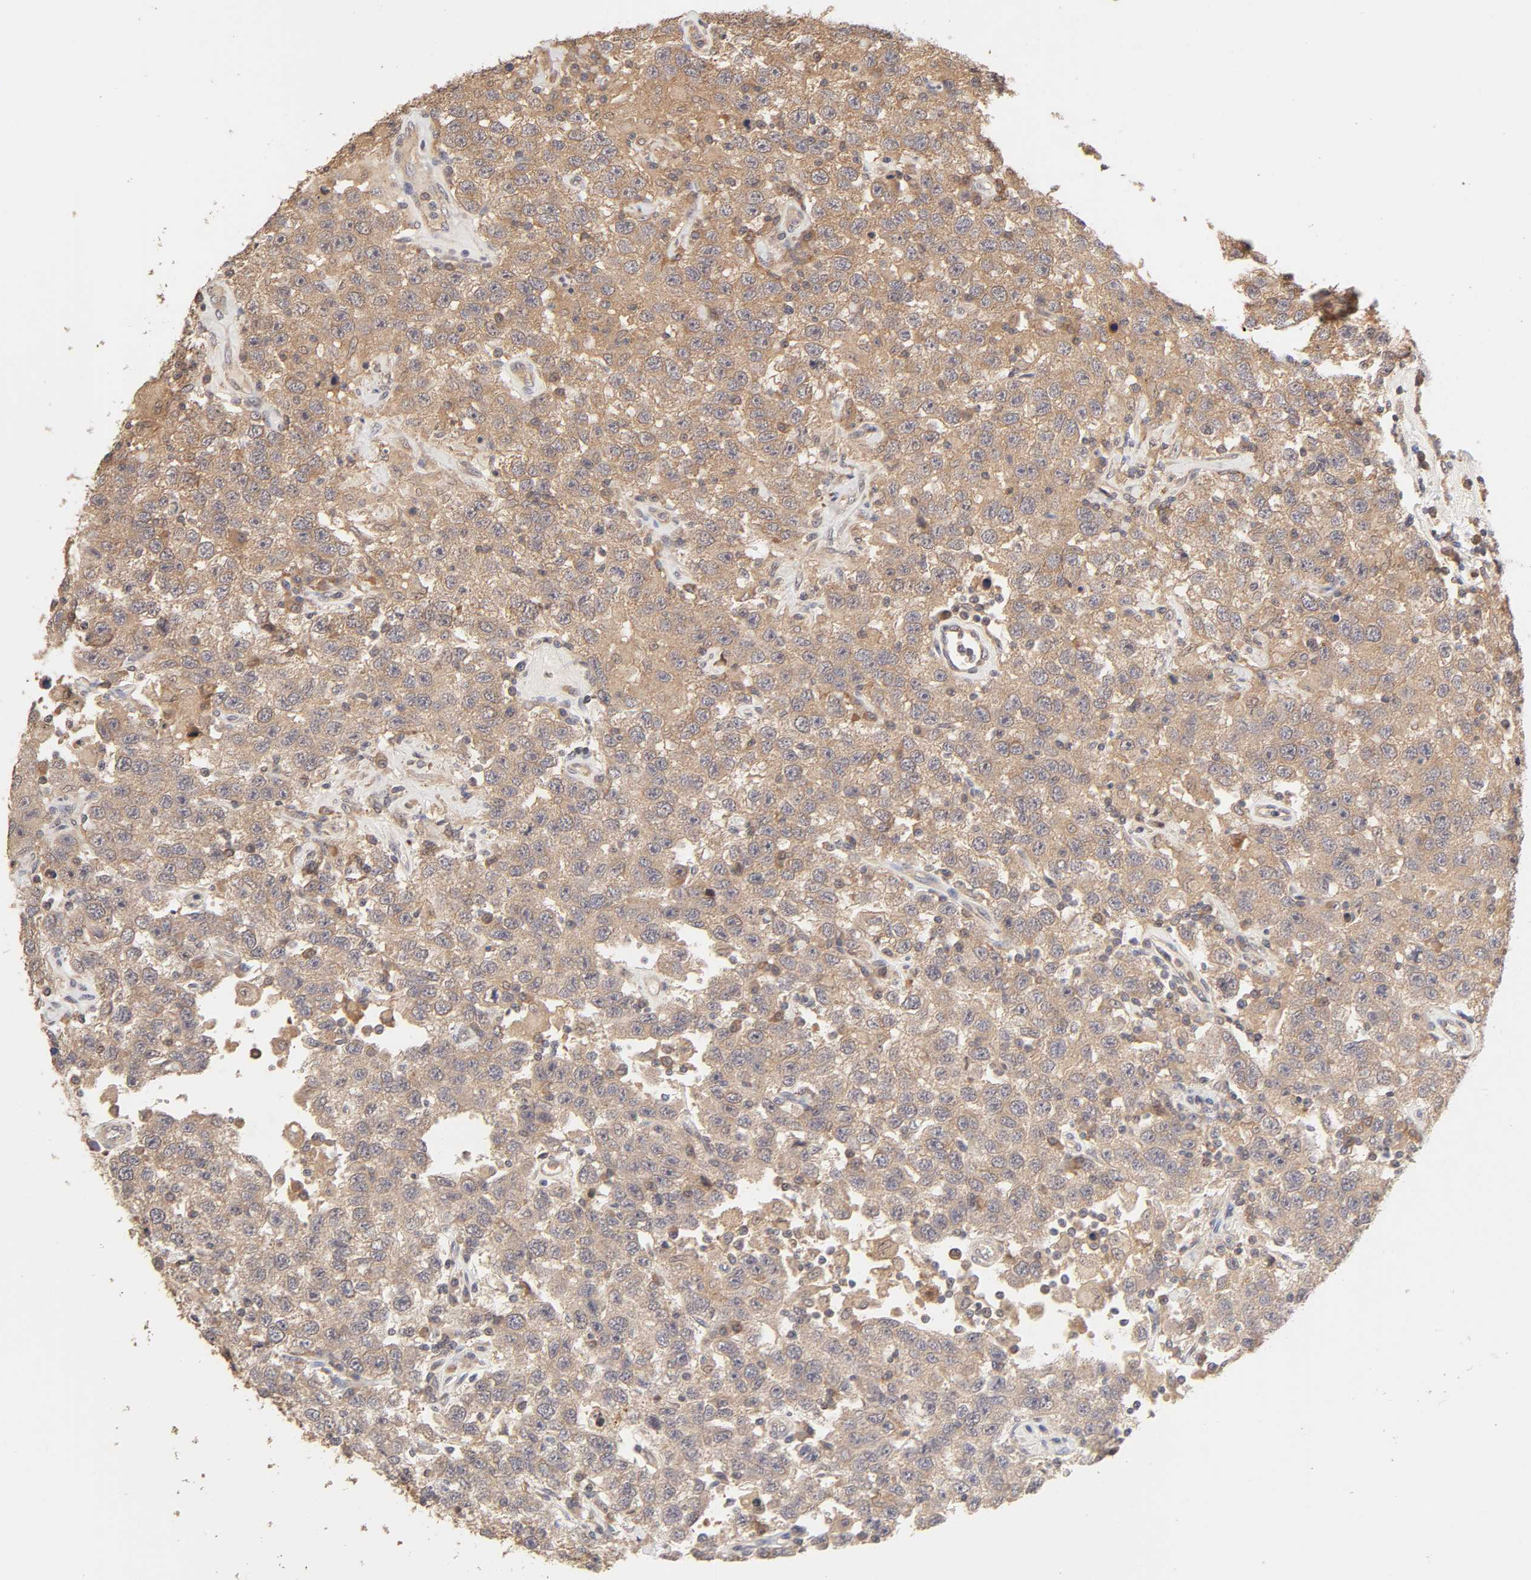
{"staining": {"intensity": "moderate", "quantity": ">75%", "location": "cytoplasmic/membranous"}, "tissue": "testis cancer", "cell_type": "Tumor cells", "image_type": "cancer", "snomed": [{"axis": "morphology", "description": "Seminoma, NOS"}, {"axis": "topography", "description": "Testis"}], "caption": "The immunohistochemical stain shows moderate cytoplasmic/membranous positivity in tumor cells of seminoma (testis) tissue. The protein is shown in brown color, while the nuclei are stained blue.", "gene": "AP1G2", "patient": {"sex": "male", "age": 41}}